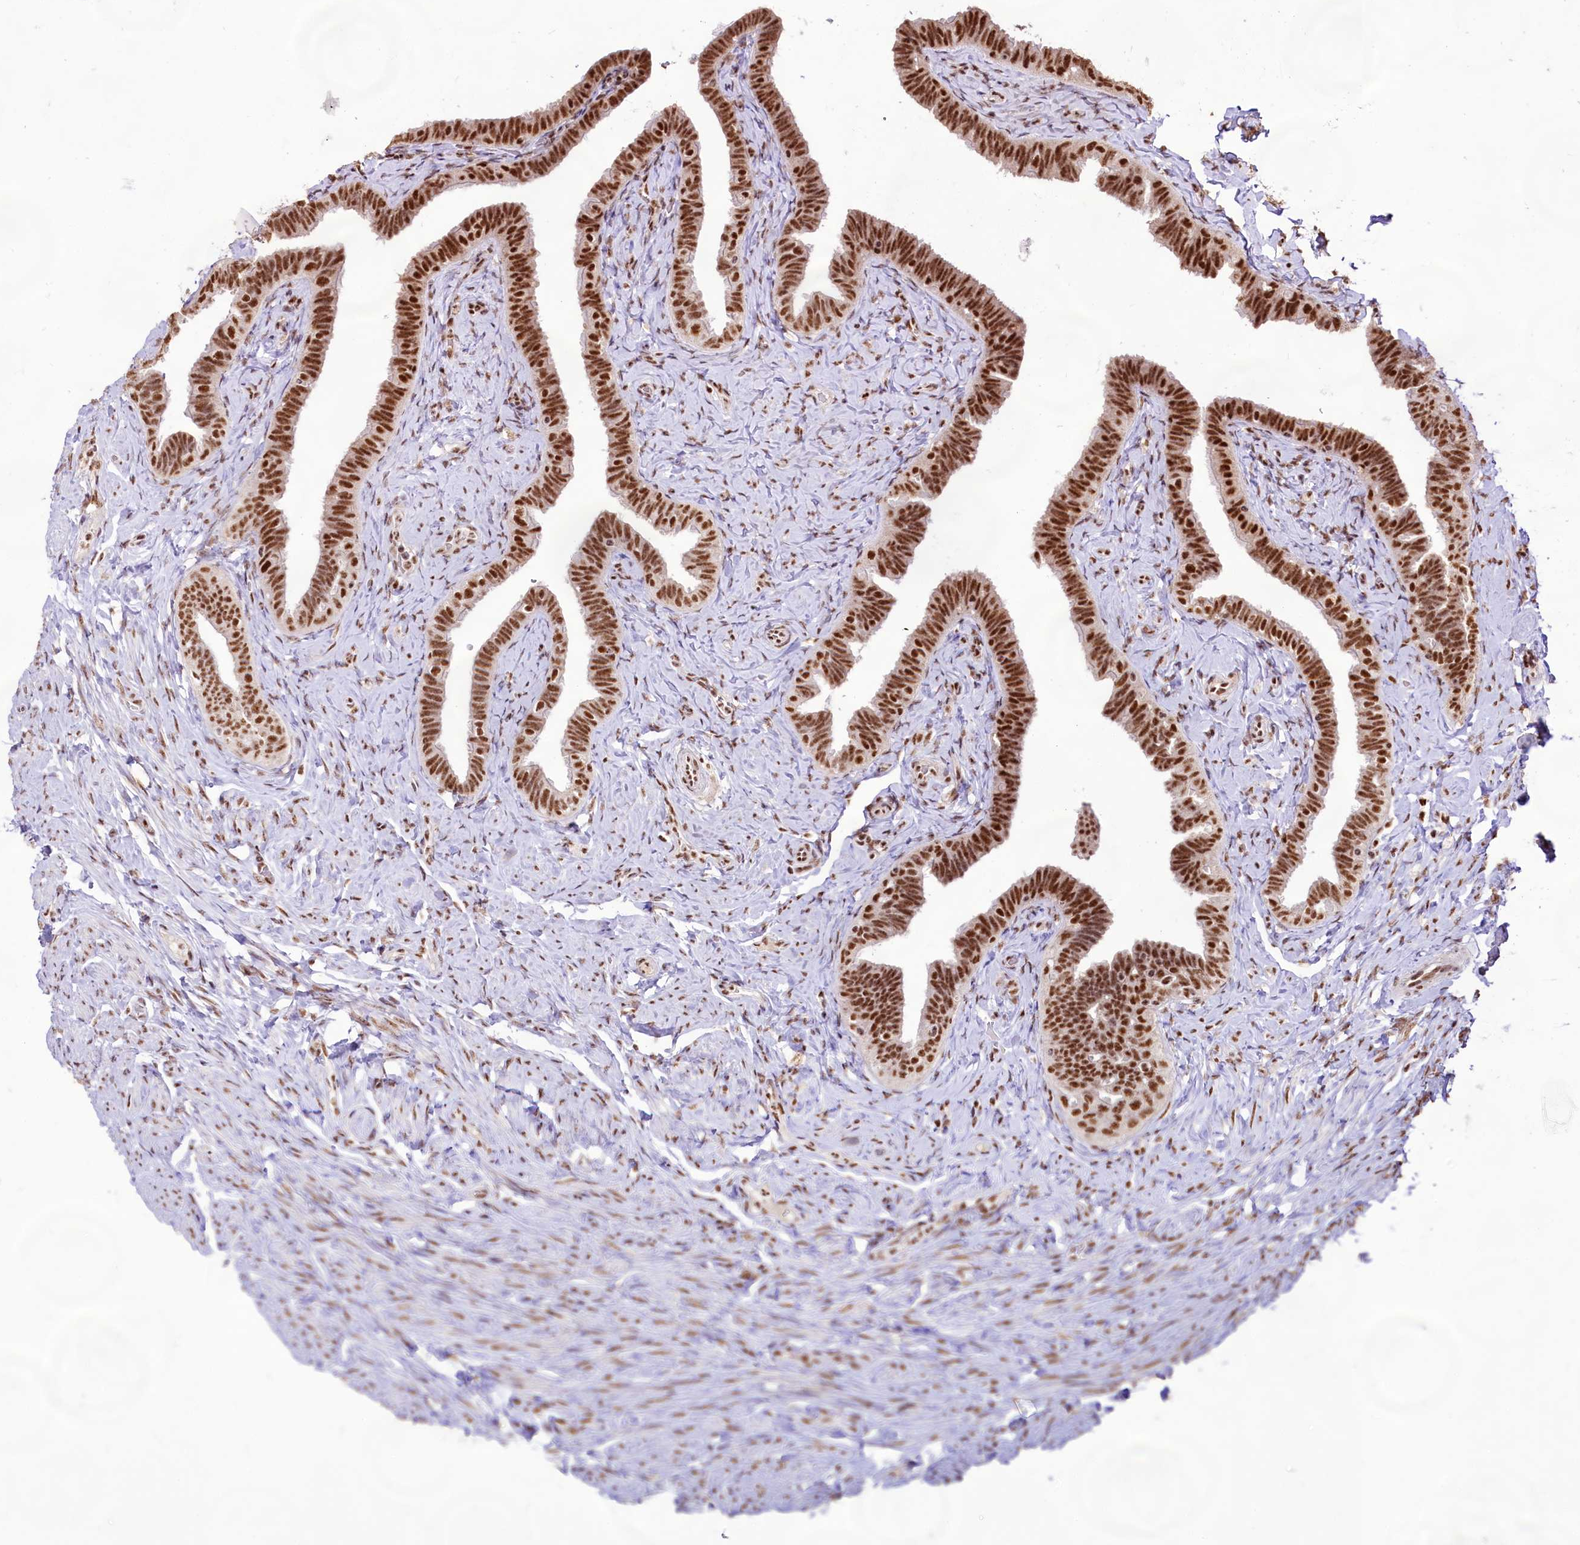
{"staining": {"intensity": "strong", "quantity": ">75%", "location": "nuclear"}, "tissue": "fallopian tube", "cell_type": "Glandular cells", "image_type": "normal", "snomed": [{"axis": "morphology", "description": "Normal tissue, NOS"}, {"axis": "topography", "description": "Fallopian tube"}], "caption": "Immunohistochemistry (IHC) (DAB (3,3'-diaminobenzidine)) staining of normal human fallopian tube exhibits strong nuclear protein expression in about >75% of glandular cells.", "gene": "HIRA", "patient": {"sex": "female", "age": 39}}